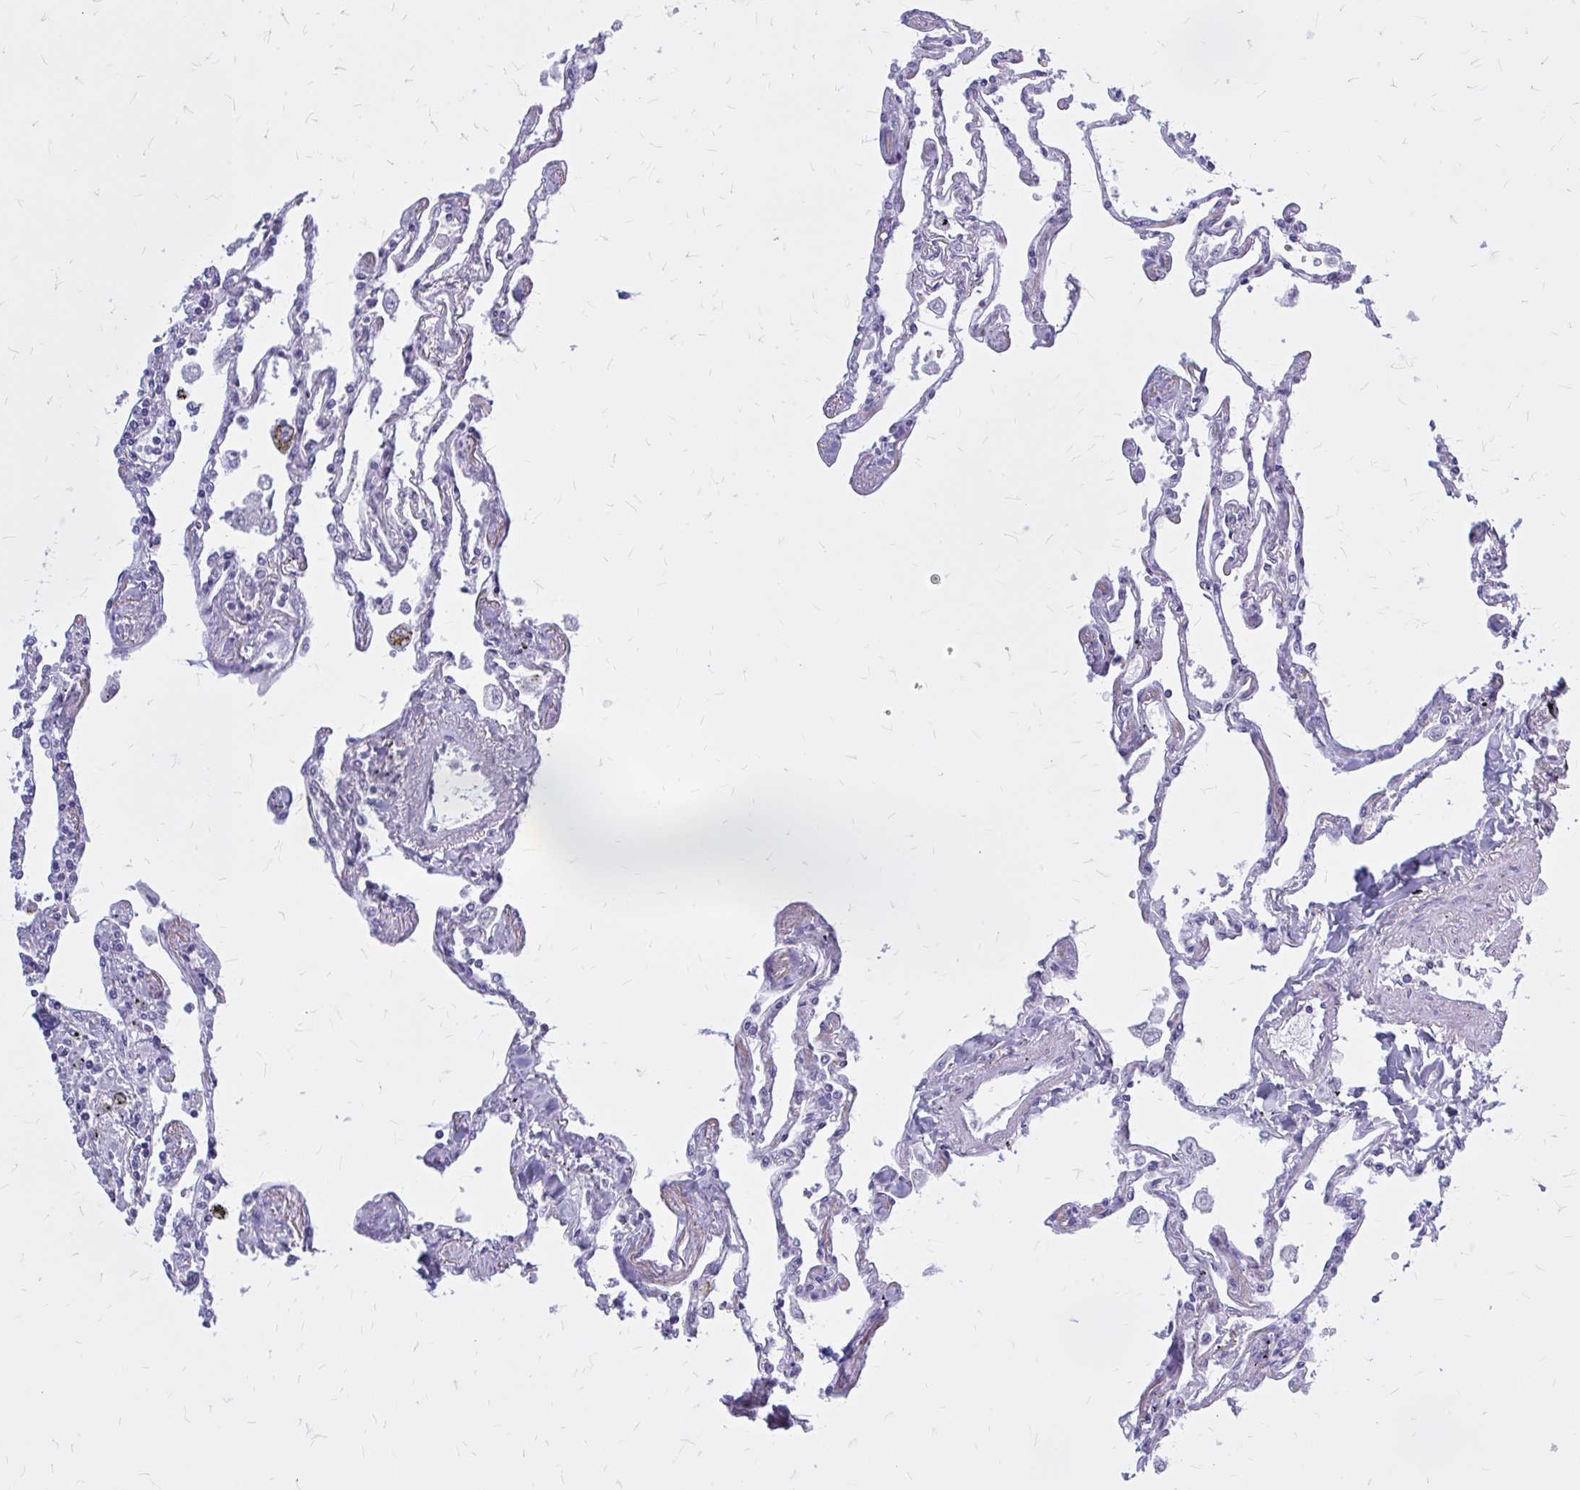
{"staining": {"intensity": "negative", "quantity": "none", "location": "none"}, "tissue": "lung", "cell_type": "Alveolar cells", "image_type": "normal", "snomed": [{"axis": "morphology", "description": "Normal tissue, NOS"}, {"axis": "topography", "description": "Lung"}], "caption": "IHC image of benign lung stained for a protein (brown), which displays no expression in alveolar cells.", "gene": "KLHDC7A", "patient": {"sex": "female", "age": 67}}